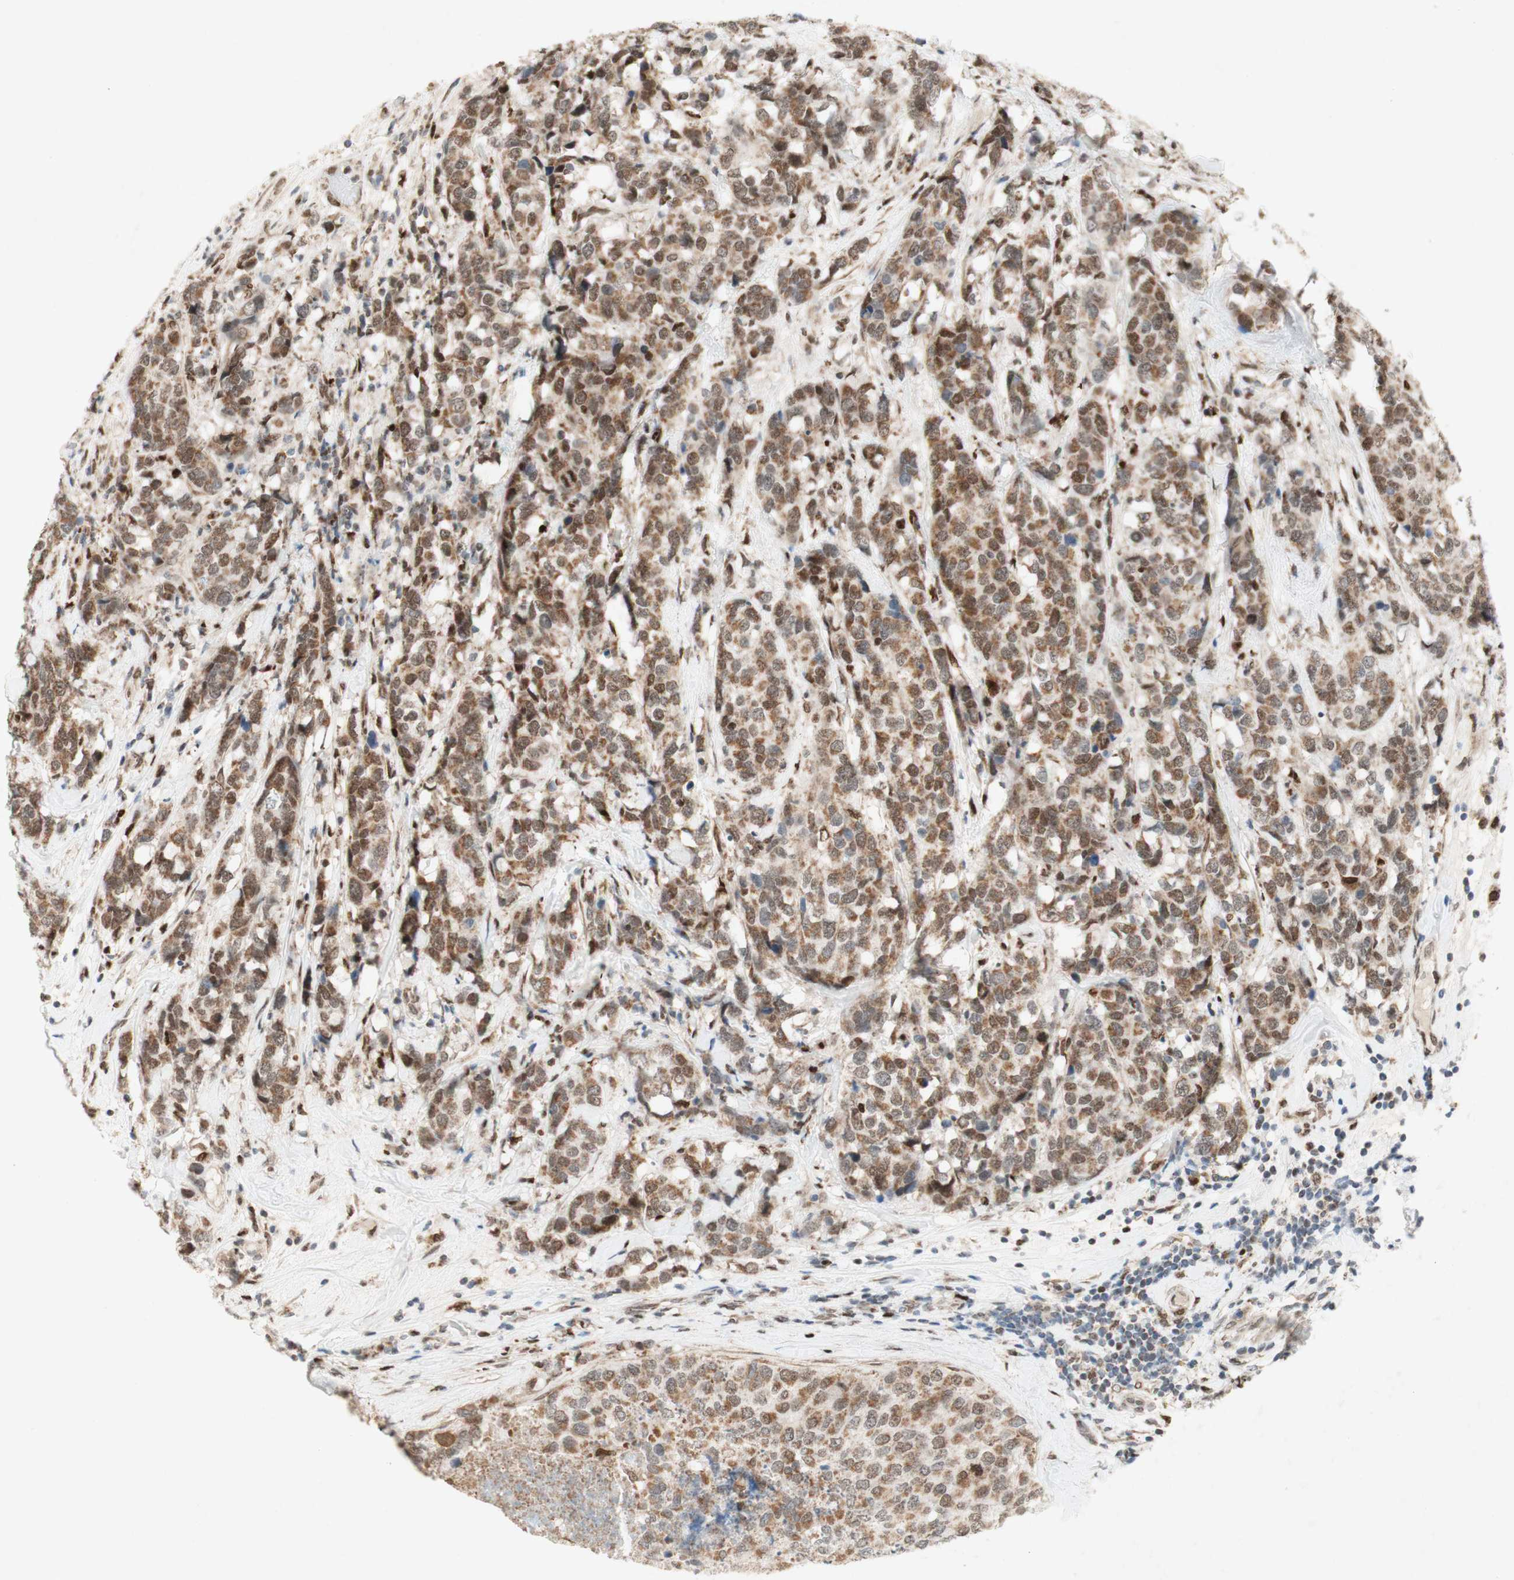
{"staining": {"intensity": "moderate", "quantity": "25%-75%", "location": "cytoplasmic/membranous,nuclear"}, "tissue": "breast cancer", "cell_type": "Tumor cells", "image_type": "cancer", "snomed": [{"axis": "morphology", "description": "Lobular carcinoma"}, {"axis": "topography", "description": "Breast"}], "caption": "Immunohistochemical staining of human lobular carcinoma (breast) shows medium levels of moderate cytoplasmic/membranous and nuclear positivity in about 25%-75% of tumor cells.", "gene": "DNMT3A", "patient": {"sex": "female", "age": 59}}